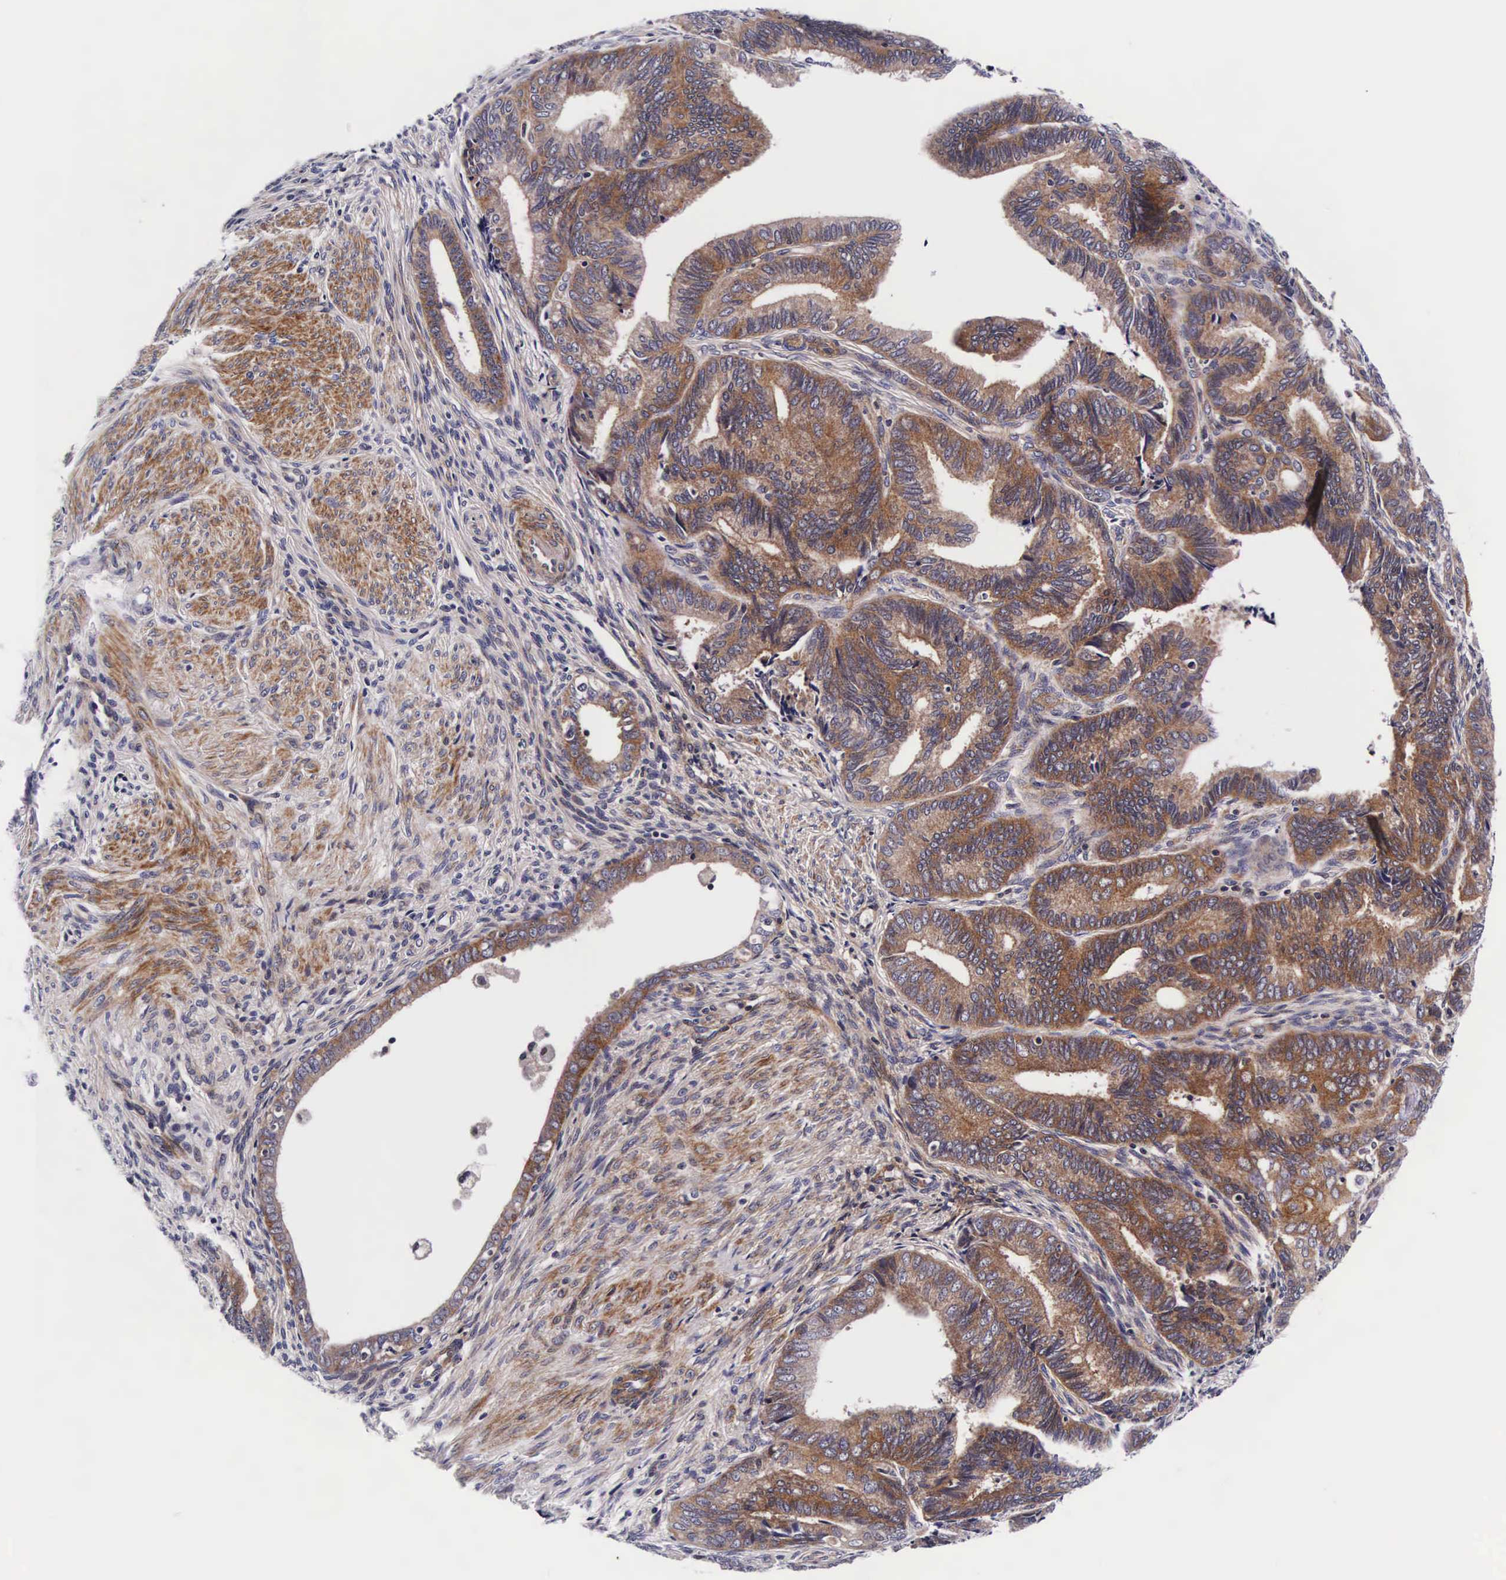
{"staining": {"intensity": "moderate", "quantity": ">75%", "location": "cytoplasmic/membranous"}, "tissue": "endometrial cancer", "cell_type": "Tumor cells", "image_type": "cancer", "snomed": [{"axis": "morphology", "description": "Adenocarcinoma, NOS"}, {"axis": "topography", "description": "Endometrium"}], "caption": "This image displays IHC staining of adenocarcinoma (endometrial), with medium moderate cytoplasmic/membranous expression in about >75% of tumor cells.", "gene": "UPRT", "patient": {"sex": "female", "age": 63}}